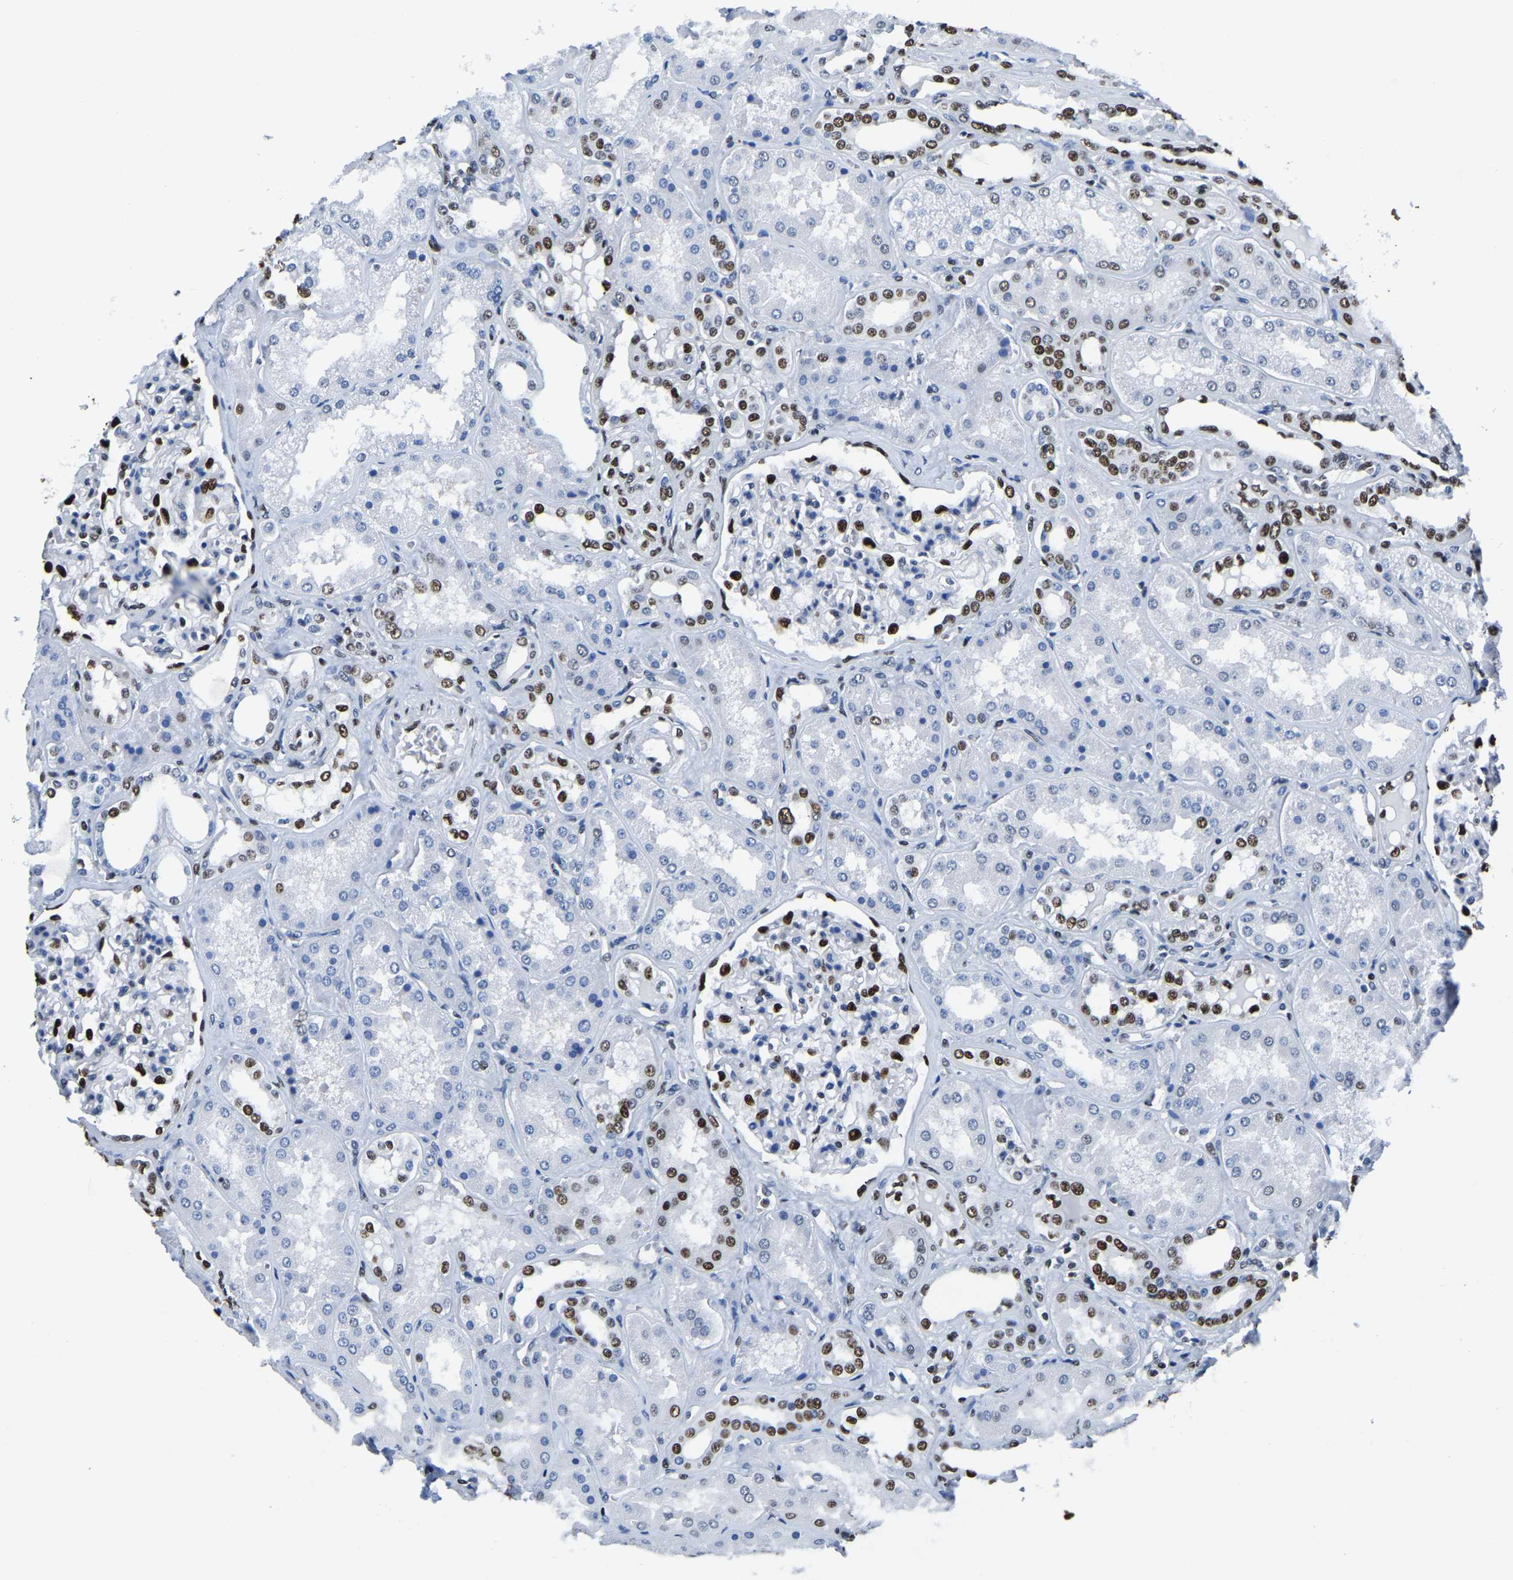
{"staining": {"intensity": "strong", "quantity": "25%-75%", "location": "nuclear"}, "tissue": "kidney", "cell_type": "Cells in glomeruli", "image_type": "normal", "snomed": [{"axis": "morphology", "description": "Normal tissue, NOS"}, {"axis": "topography", "description": "Kidney"}], "caption": "The image reveals staining of normal kidney, revealing strong nuclear protein staining (brown color) within cells in glomeruli.", "gene": "UBA1", "patient": {"sex": "female", "age": 56}}